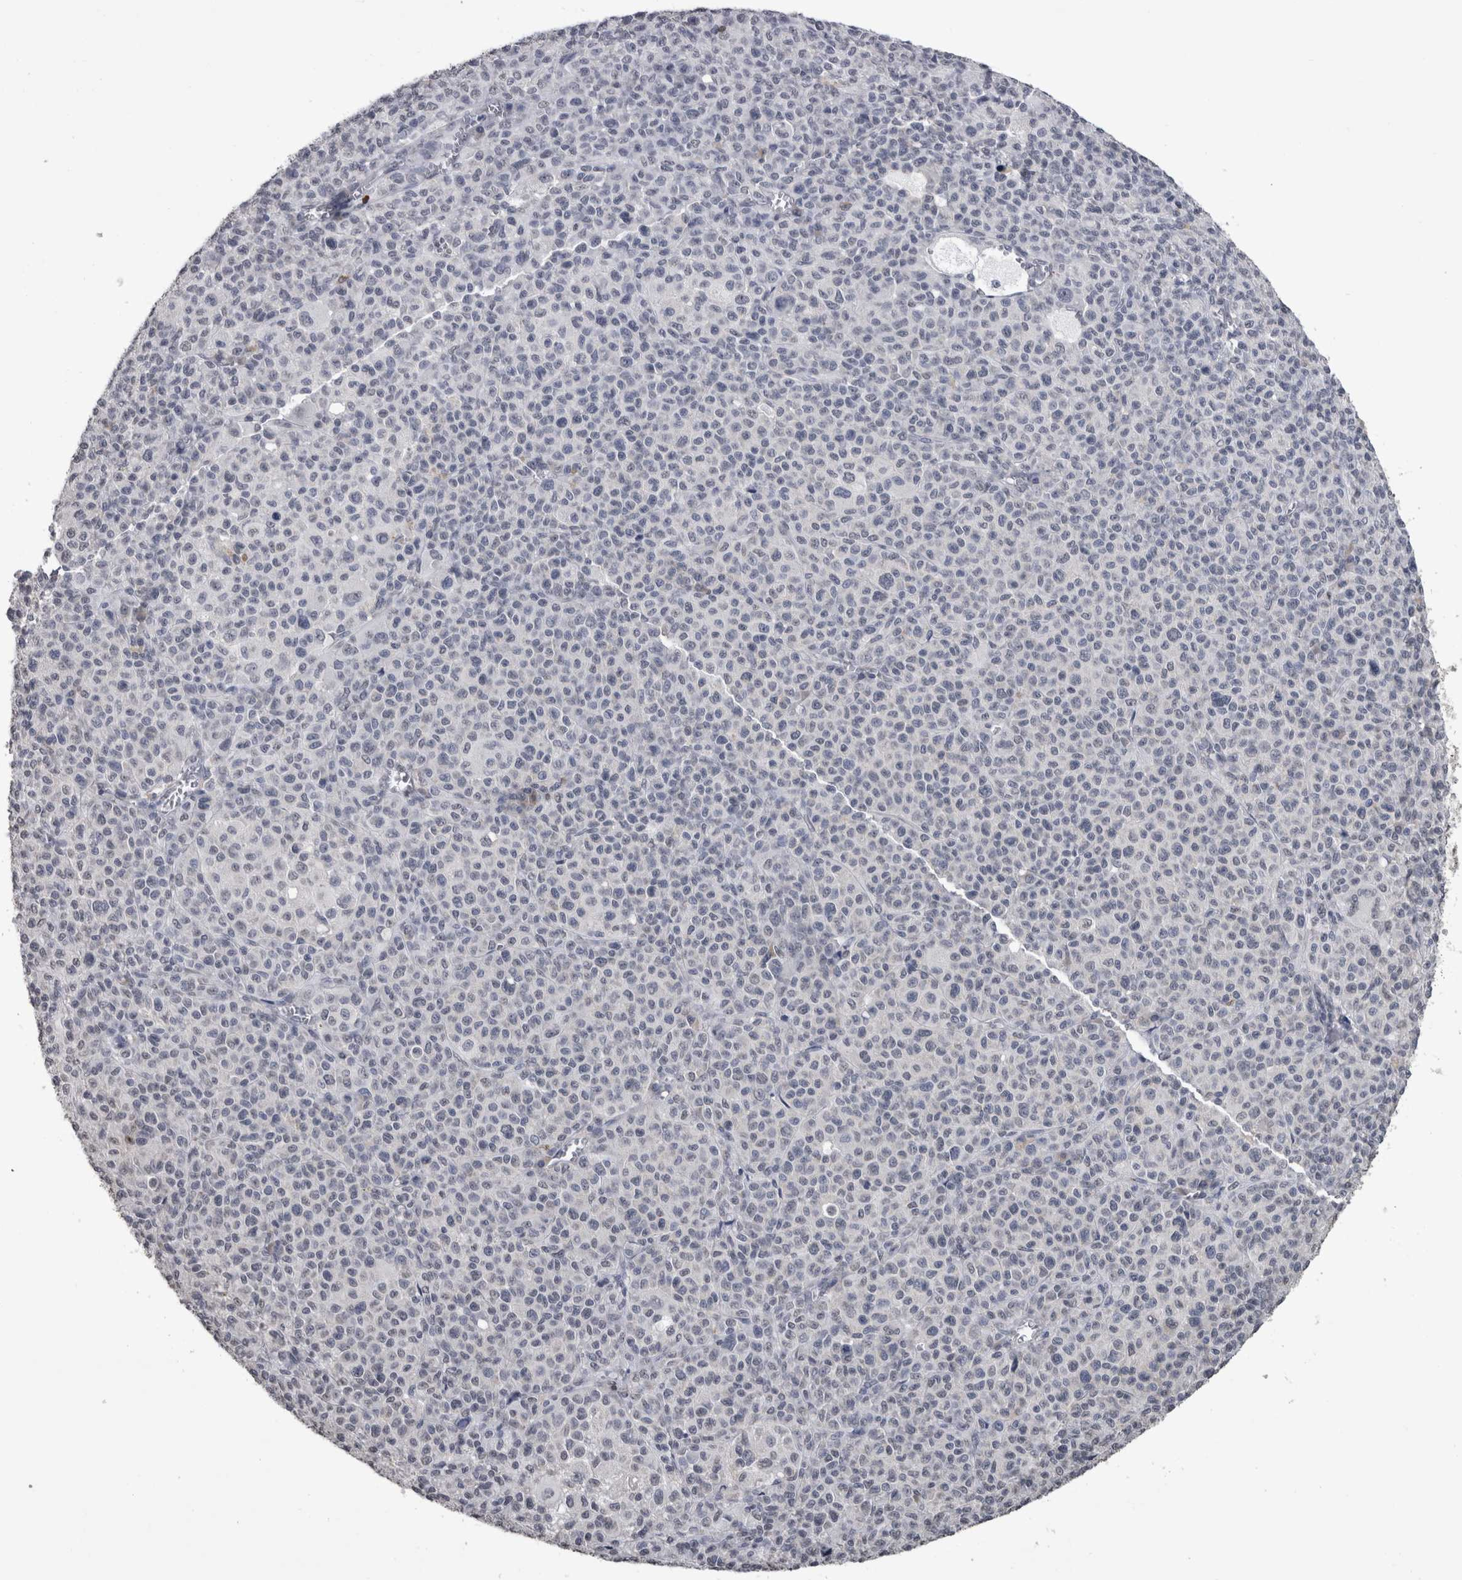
{"staining": {"intensity": "negative", "quantity": "none", "location": "none"}, "tissue": "melanoma", "cell_type": "Tumor cells", "image_type": "cancer", "snomed": [{"axis": "morphology", "description": "Malignant melanoma, Metastatic site"}, {"axis": "topography", "description": "Skin"}], "caption": "Immunohistochemistry (IHC) histopathology image of human melanoma stained for a protein (brown), which reveals no staining in tumor cells. Brightfield microscopy of immunohistochemistry (IHC) stained with DAB (3,3'-diaminobenzidine) (brown) and hematoxylin (blue), captured at high magnification.", "gene": "PAX5", "patient": {"sex": "female", "age": 74}}